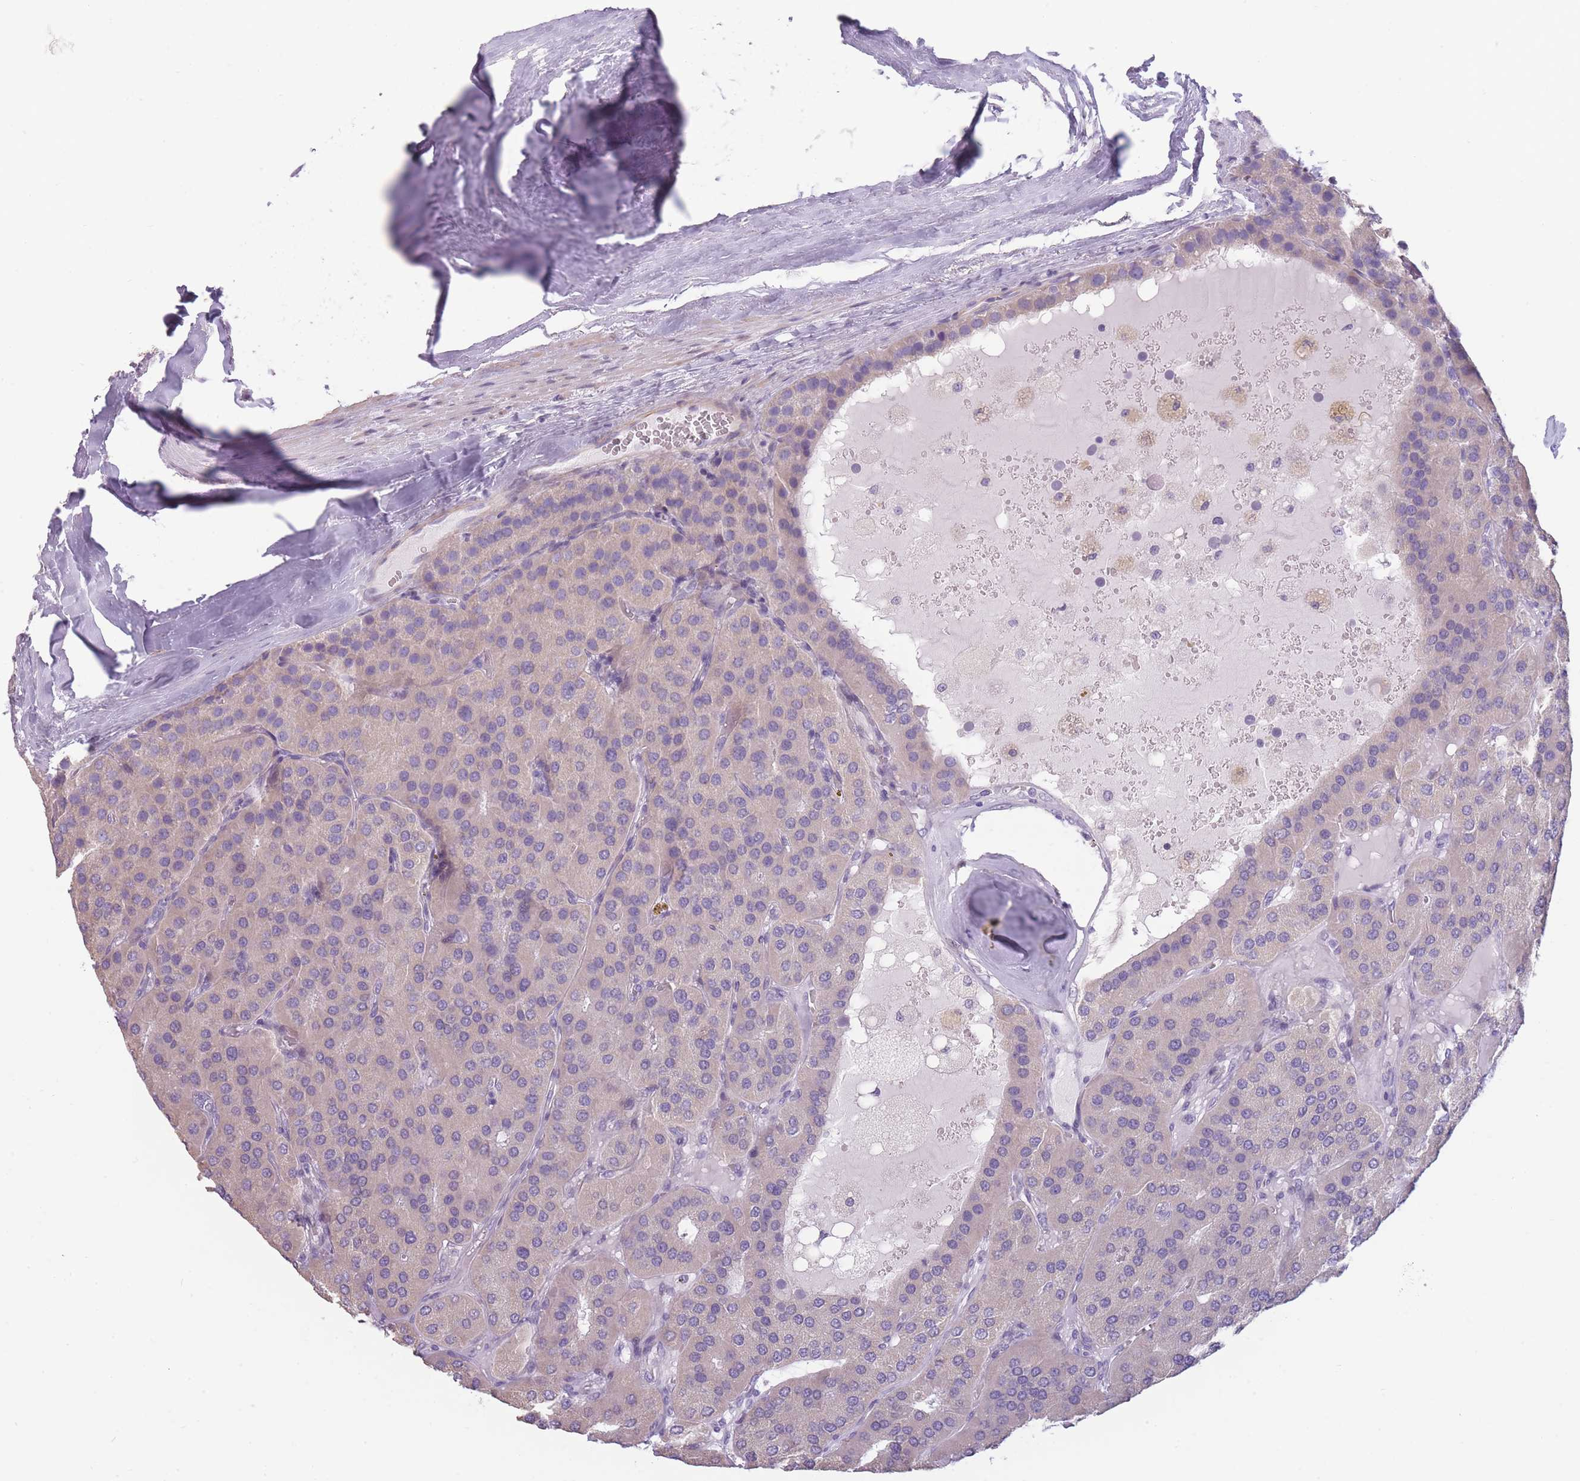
{"staining": {"intensity": "negative", "quantity": "none", "location": "none"}, "tissue": "parathyroid gland", "cell_type": "Glandular cells", "image_type": "normal", "snomed": [{"axis": "morphology", "description": "Normal tissue, NOS"}, {"axis": "morphology", "description": "Adenoma, NOS"}, {"axis": "topography", "description": "Parathyroid gland"}], "caption": "This histopathology image is of normal parathyroid gland stained with immunohistochemistry (IHC) to label a protein in brown with the nuclei are counter-stained blue. There is no expression in glandular cells. (DAB (3,3'-diaminobenzidine) IHC with hematoxylin counter stain).", "gene": "TMEM236", "patient": {"sex": "female", "age": 86}}